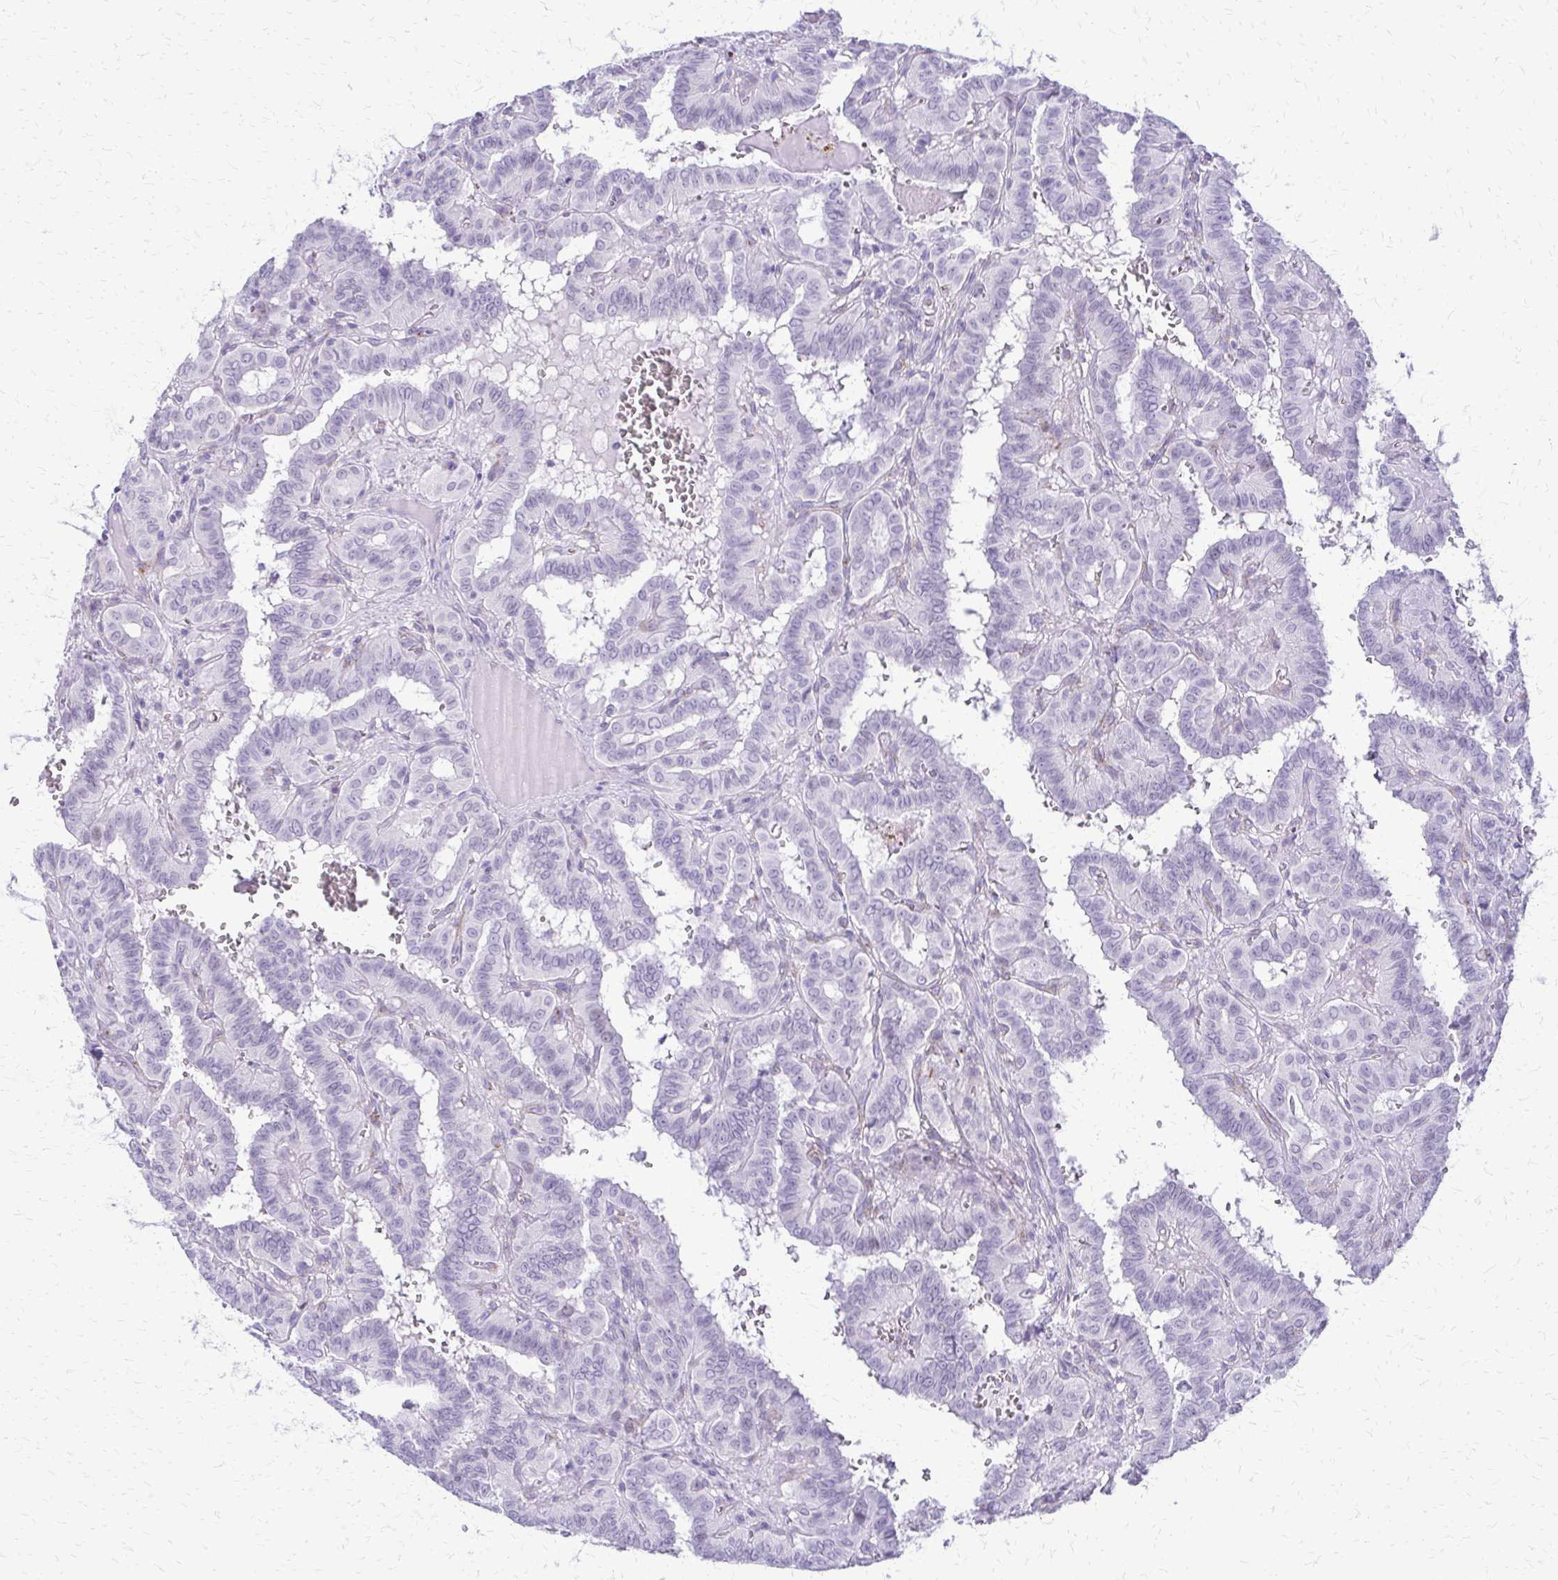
{"staining": {"intensity": "negative", "quantity": "none", "location": "none"}, "tissue": "thyroid cancer", "cell_type": "Tumor cells", "image_type": "cancer", "snomed": [{"axis": "morphology", "description": "Papillary adenocarcinoma, NOS"}, {"axis": "topography", "description": "Thyroid gland"}], "caption": "DAB immunohistochemical staining of human thyroid papillary adenocarcinoma exhibits no significant positivity in tumor cells.", "gene": "FAM162B", "patient": {"sex": "female", "age": 21}}